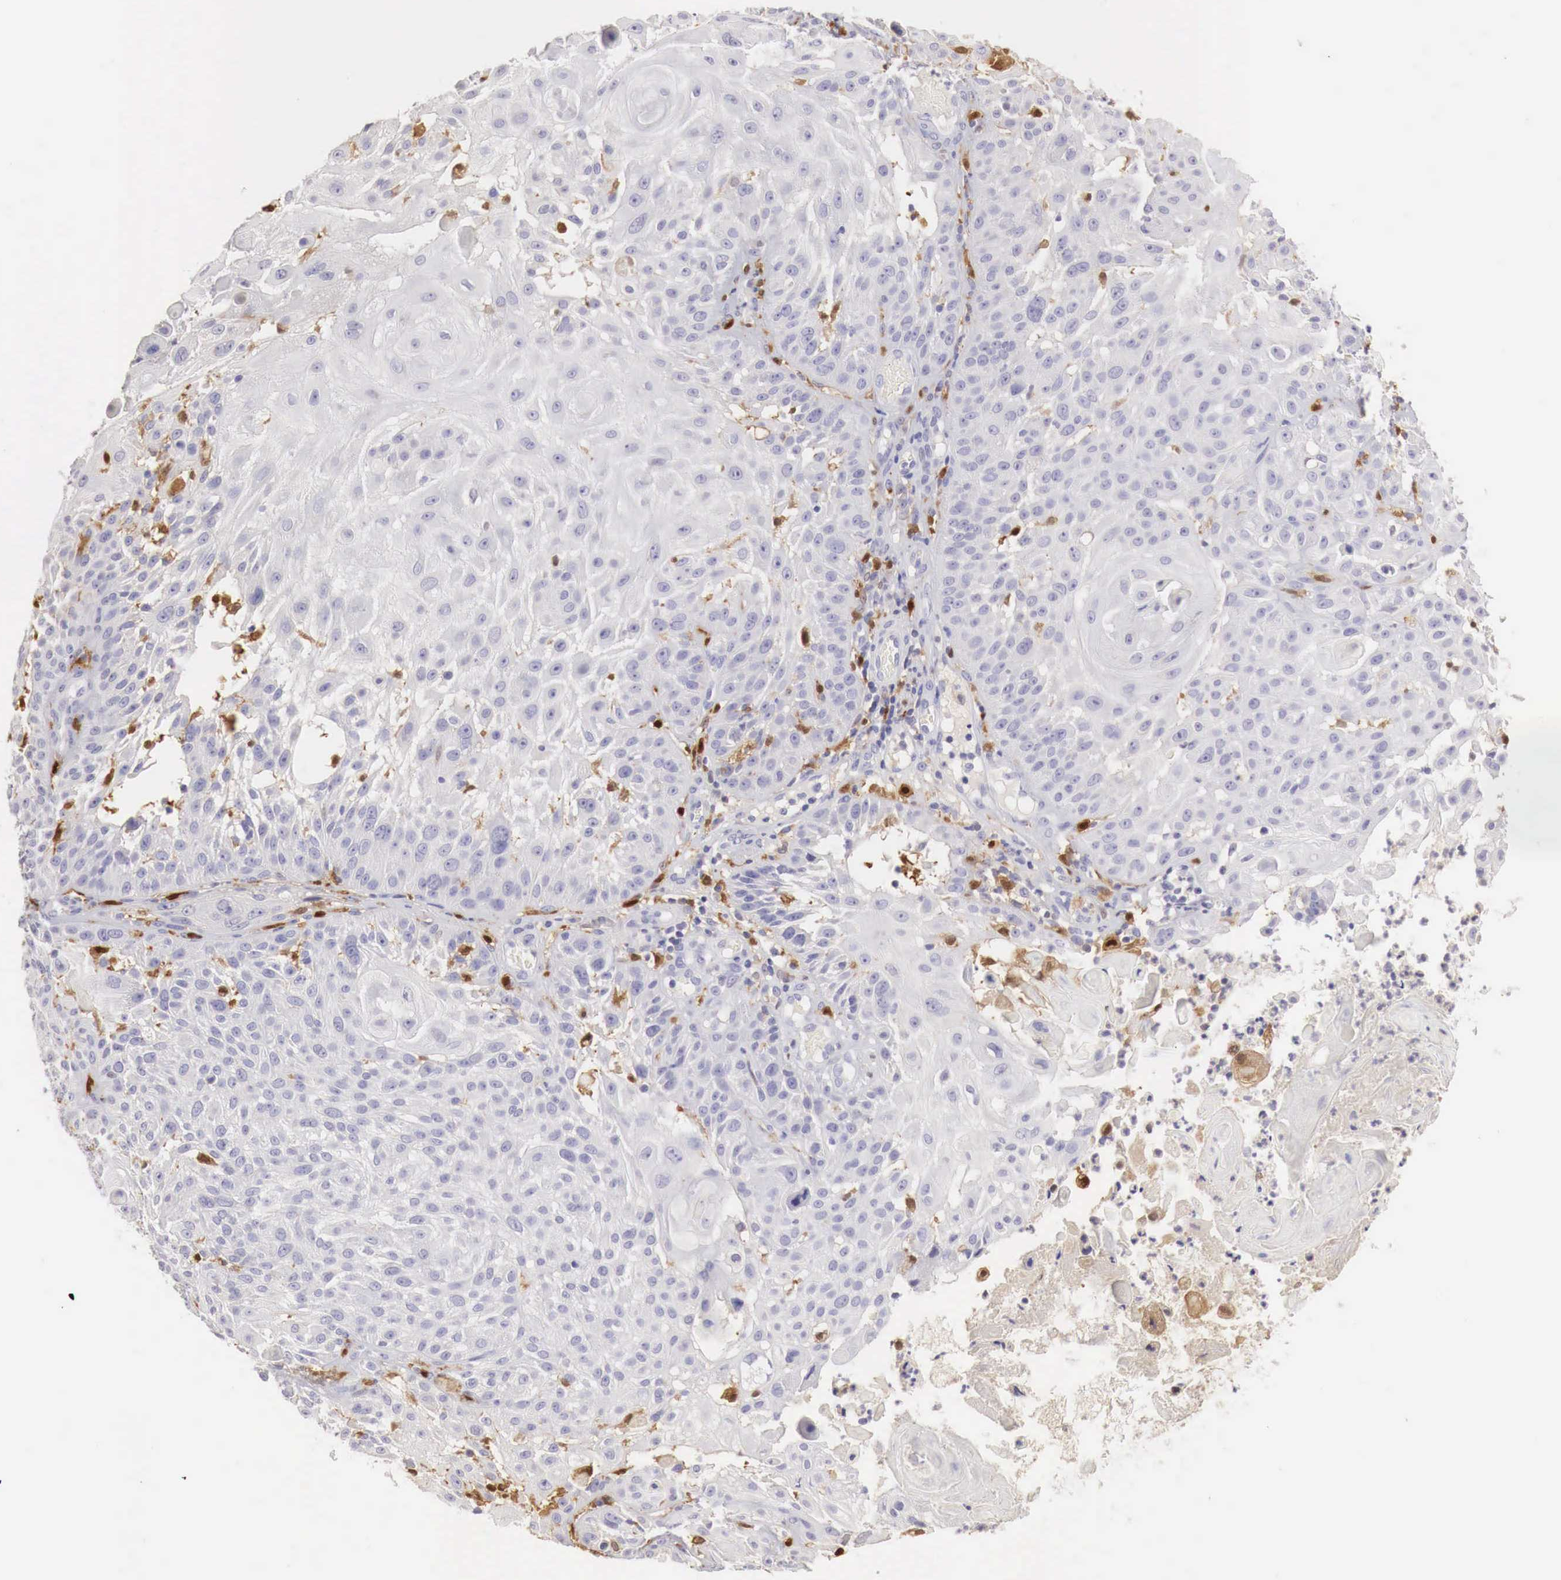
{"staining": {"intensity": "negative", "quantity": "none", "location": "none"}, "tissue": "skin cancer", "cell_type": "Tumor cells", "image_type": "cancer", "snomed": [{"axis": "morphology", "description": "Squamous cell carcinoma, NOS"}, {"axis": "topography", "description": "Skin"}], "caption": "High magnification brightfield microscopy of skin cancer stained with DAB (3,3'-diaminobenzidine) (brown) and counterstained with hematoxylin (blue): tumor cells show no significant positivity. The staining is performed using DAB brown chromogen with nuclei counter-stained in using hematoxylin.", "gene": "RENBP", "patient": {"sex": "female", "age": 89}}